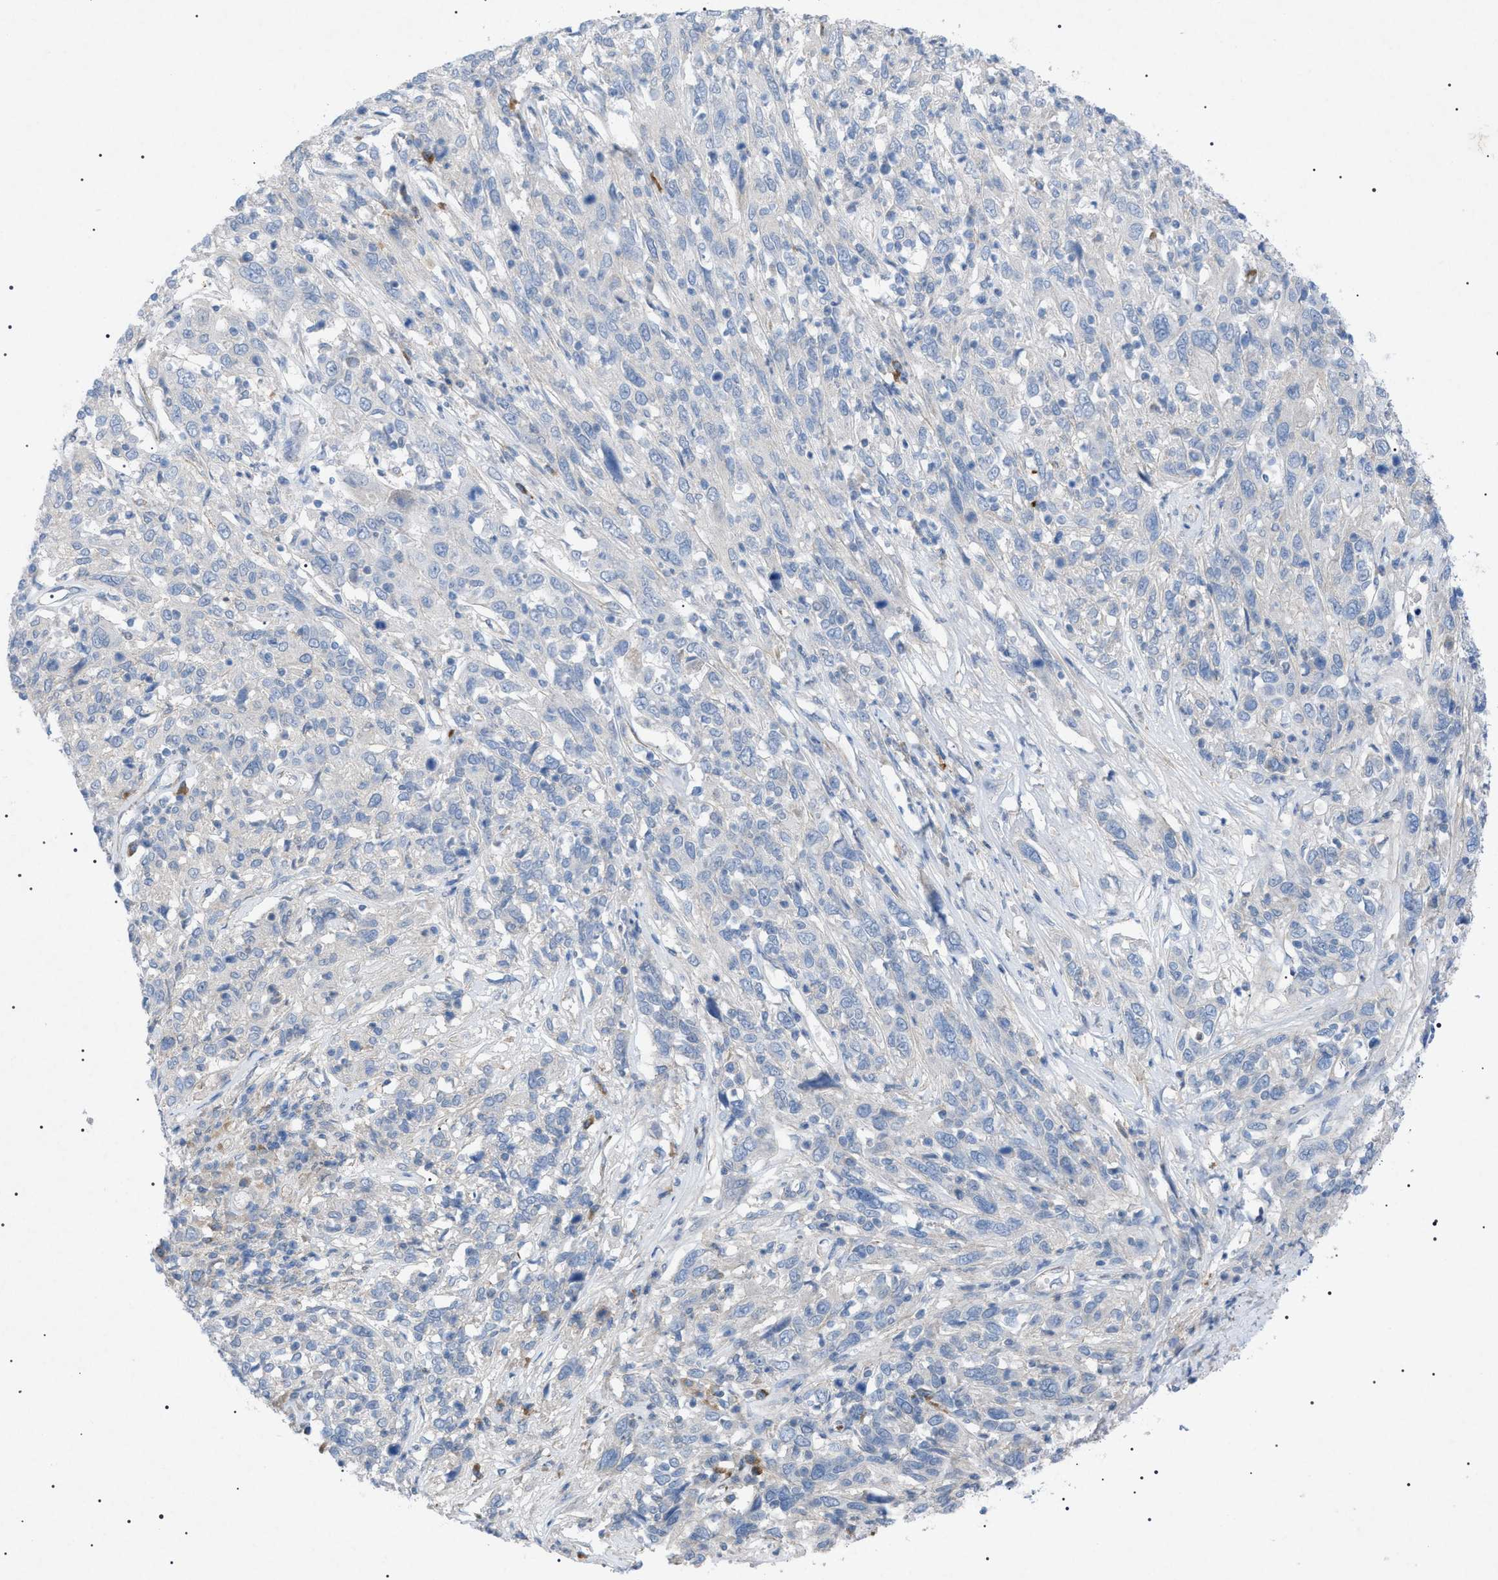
{"staining": {"intensity": "negative", "quantity": "none", "location": "none"}, "tissue": "cervical cancer", "cell_type": "Tumor cells", "image_type": "cancer", "snomed": [{"axis": "morphology", "description": "Squamous cell carcinoma, NOS"}, {"axis": "topography", "description": "Cervix"}], "caption": "DAB (3,3'-diaminobenzidine) immunohistochemical staining of human cervical squamous cell carcinoma displays no significant positivity in tumor cells.", "gene": "ADAMTS1", "patient": {"sex": "female", "age": 46}}